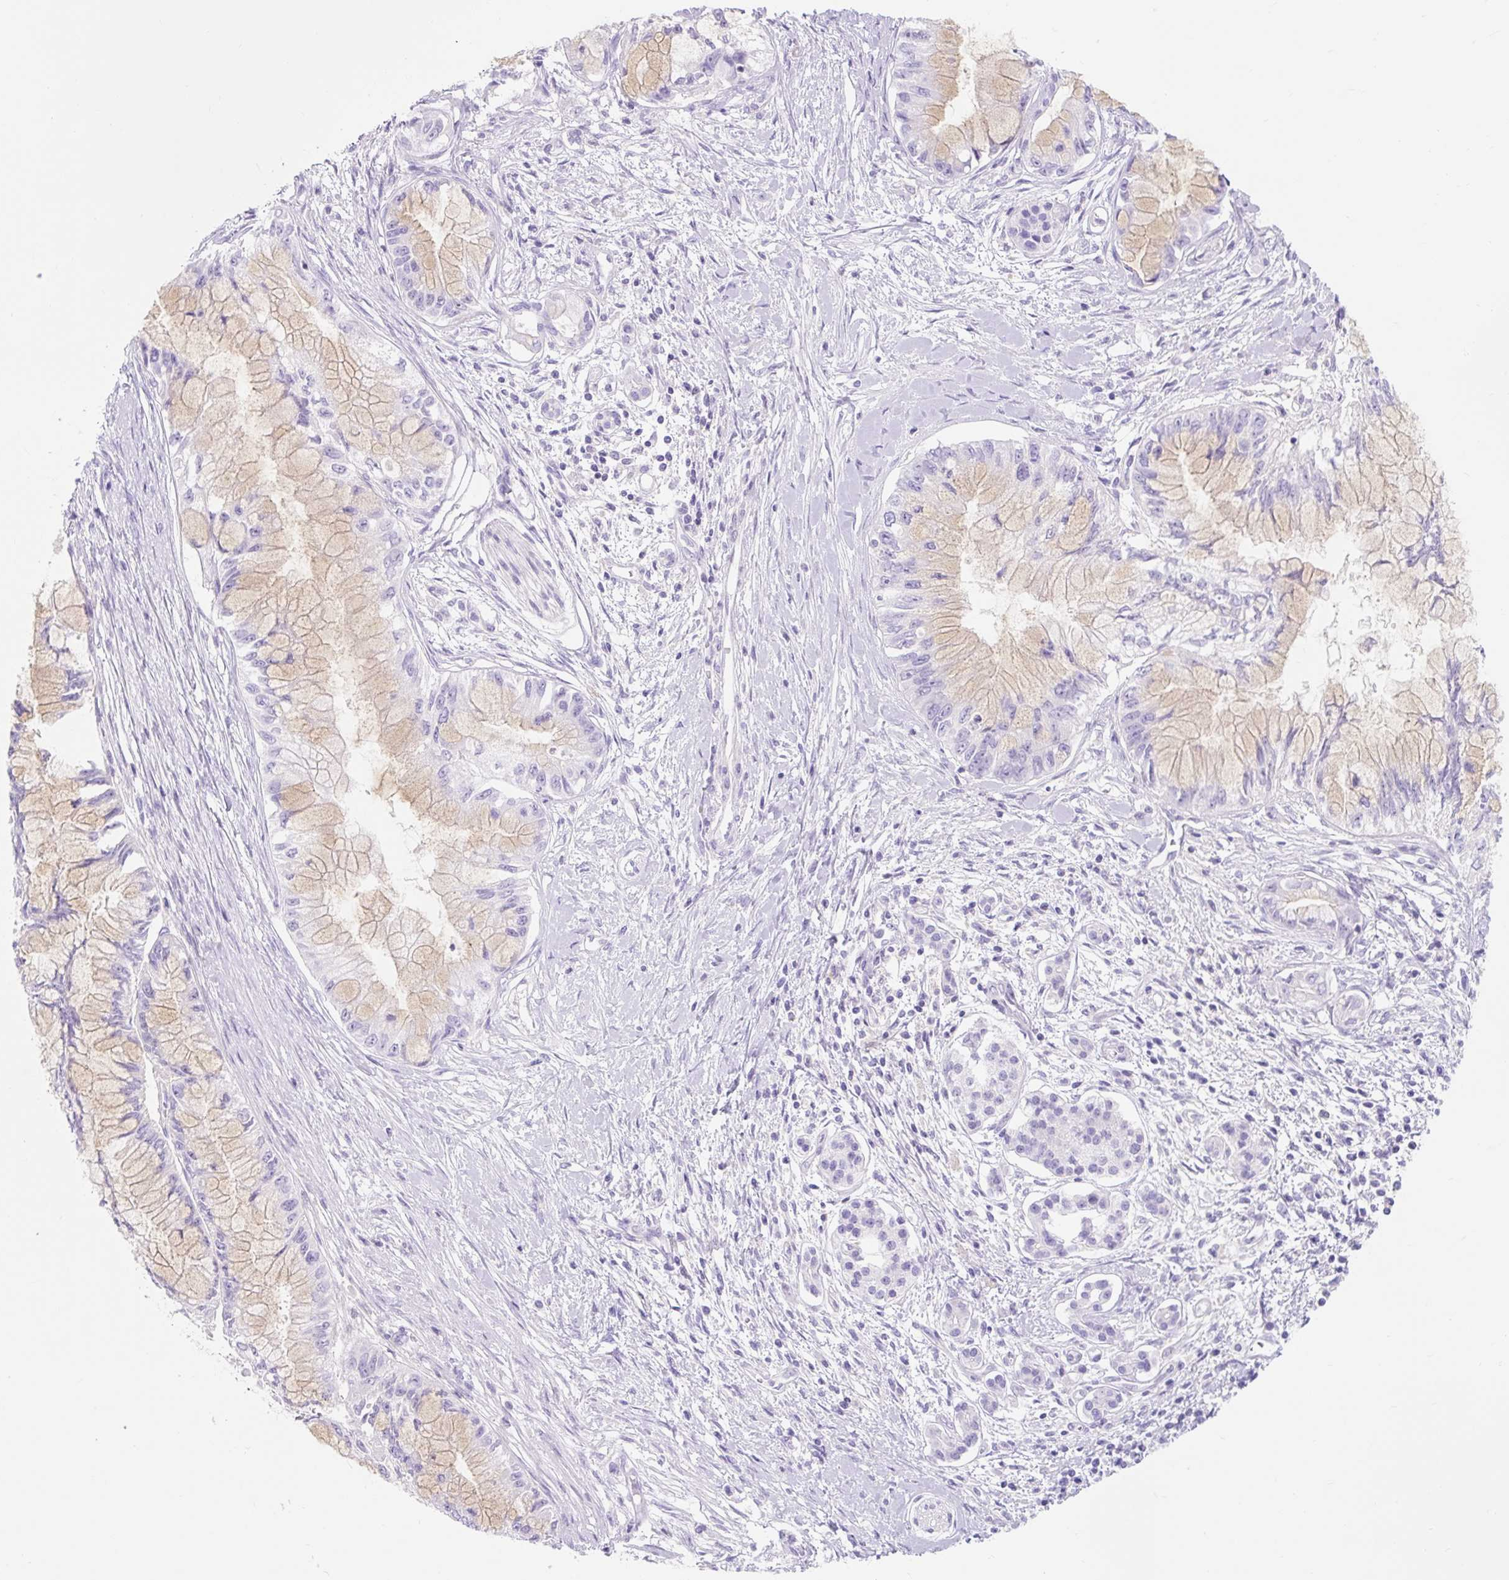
{"staining": {"intensity": "weak", "quantity": "25%-75%", "location": "cytoplasmic/membranous"}, "tissue": "pancreatic cancer", "cell_type": "Tumor cells", "image_type": "cancer", "snomed": [{"axis": "morphology", "description": "Adenocarcinoma, NOS"}, {"axis": "topography", "description": "Pancreas"}], "caption": "Human pancreatic cancer (adenocarcinoma) stained with a brown dye reveals weak cytoplasmic/membranous positive expression in approximately 25%-75% of tumor cells.", "gene": "SLC28A1", "patient": {"sex": "male", "age": 48}}